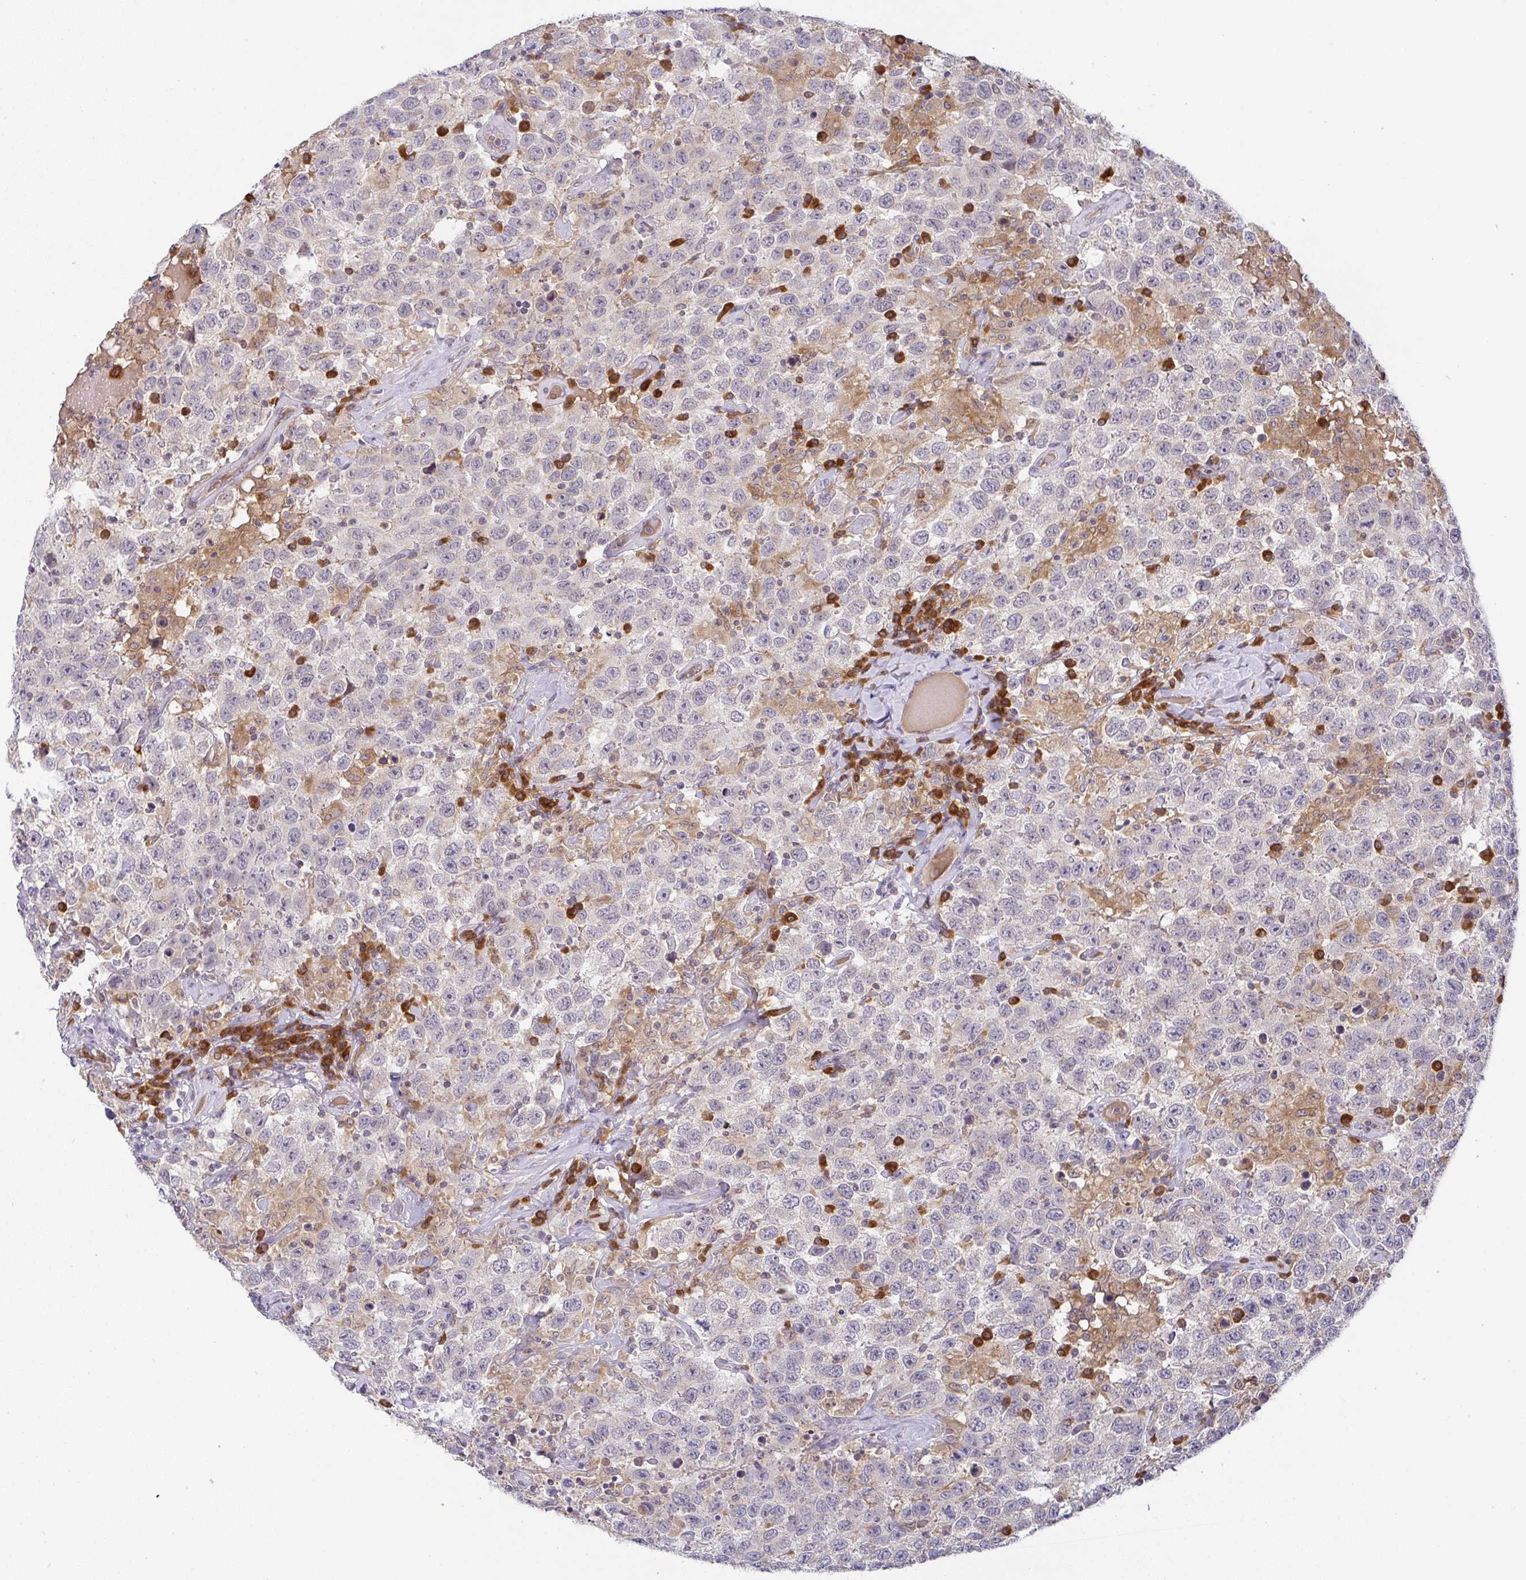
{"staining": {"intensity": "weak", "quantity": "<25%", "location": "cytoplasmic/membranous"}, "tissue": "testis cancer", "cell_type": "Tumor cells", "image_type": "cancer", "snomed": [{"axis": "morphology", "description": "Seminoma, NOS"}, {"axis": "topography", "description": "Testis"}], "caption": "An immunohistochemistry (IHC) histopathology image of testis cancer is shown. There is no staining in tumor cells of testis cancer. Brightfield microscopy of immunohistochemistry (IHC) stained with DAB (brown) and hematoxylin (blue), captured at high magnification.", "gene": "DERL2", "patient": {"sex": "male", "age": 41}}